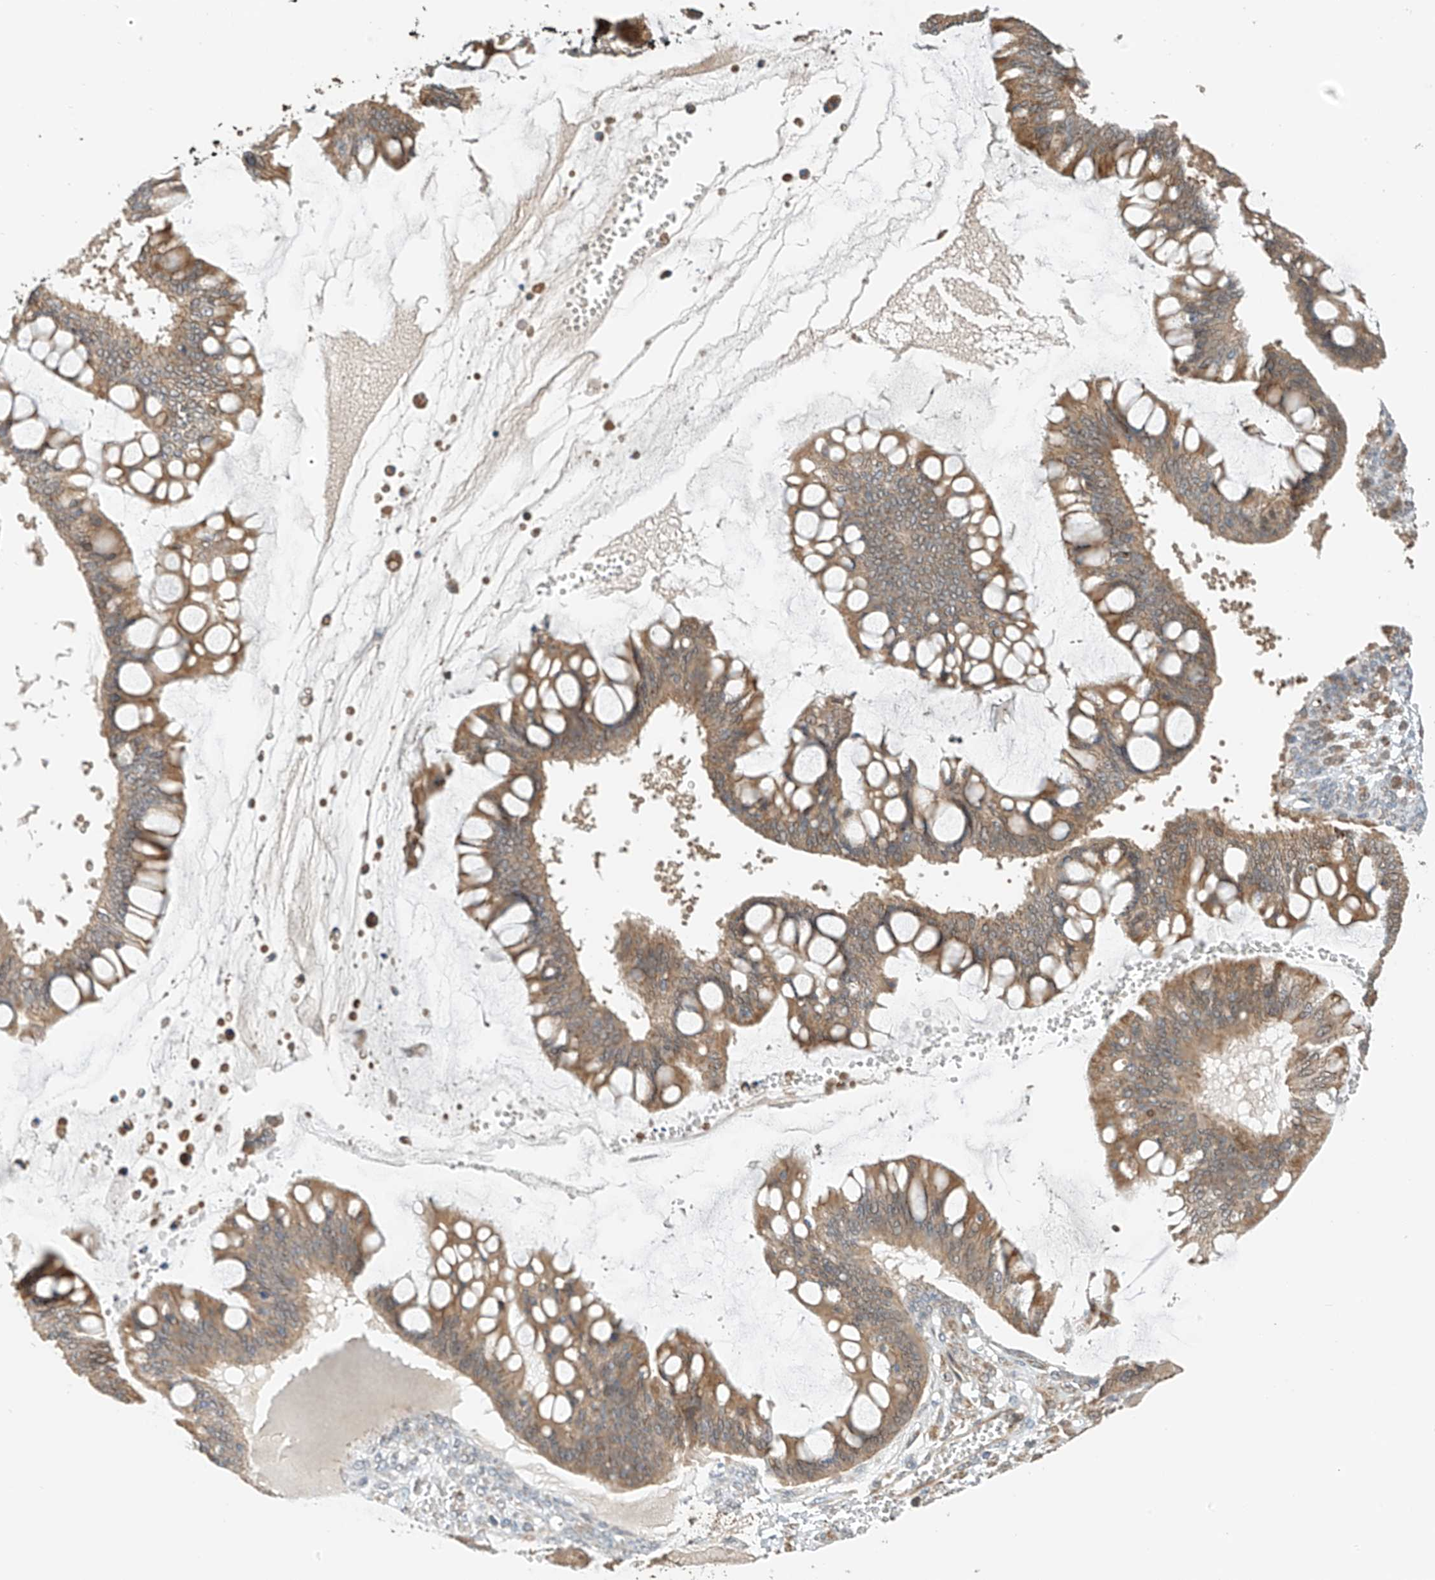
{"staining": {"intensity": "moderate", "quantity": ">75%", "location": "cytoplasmic/membranous"}, "tissue": "ovarian cancer", "cell_type": "Tumor cells", "image_type": "cancer", "snomed": [{"axis": "morphology", "description": "Cystadenocarcinoma, mucinous, NOS"}, {"axis": "topography", "description": "Ovary"}], "caption": "Immunohistochemical staining of human ovarian mucinous cystadenocarcinoma displays medium levels of moderate cytoplasmic/membranous positivity in approximately >75% of tumor cells. The protein of interest is stained brown, and the nuclei are stained in blue (DAB (3,3'-diaminobenzidine) IHC with brightfield microscopy, high magnification).", "gene": "PPA2", "patient": {"sex": "female", "age": 73}}